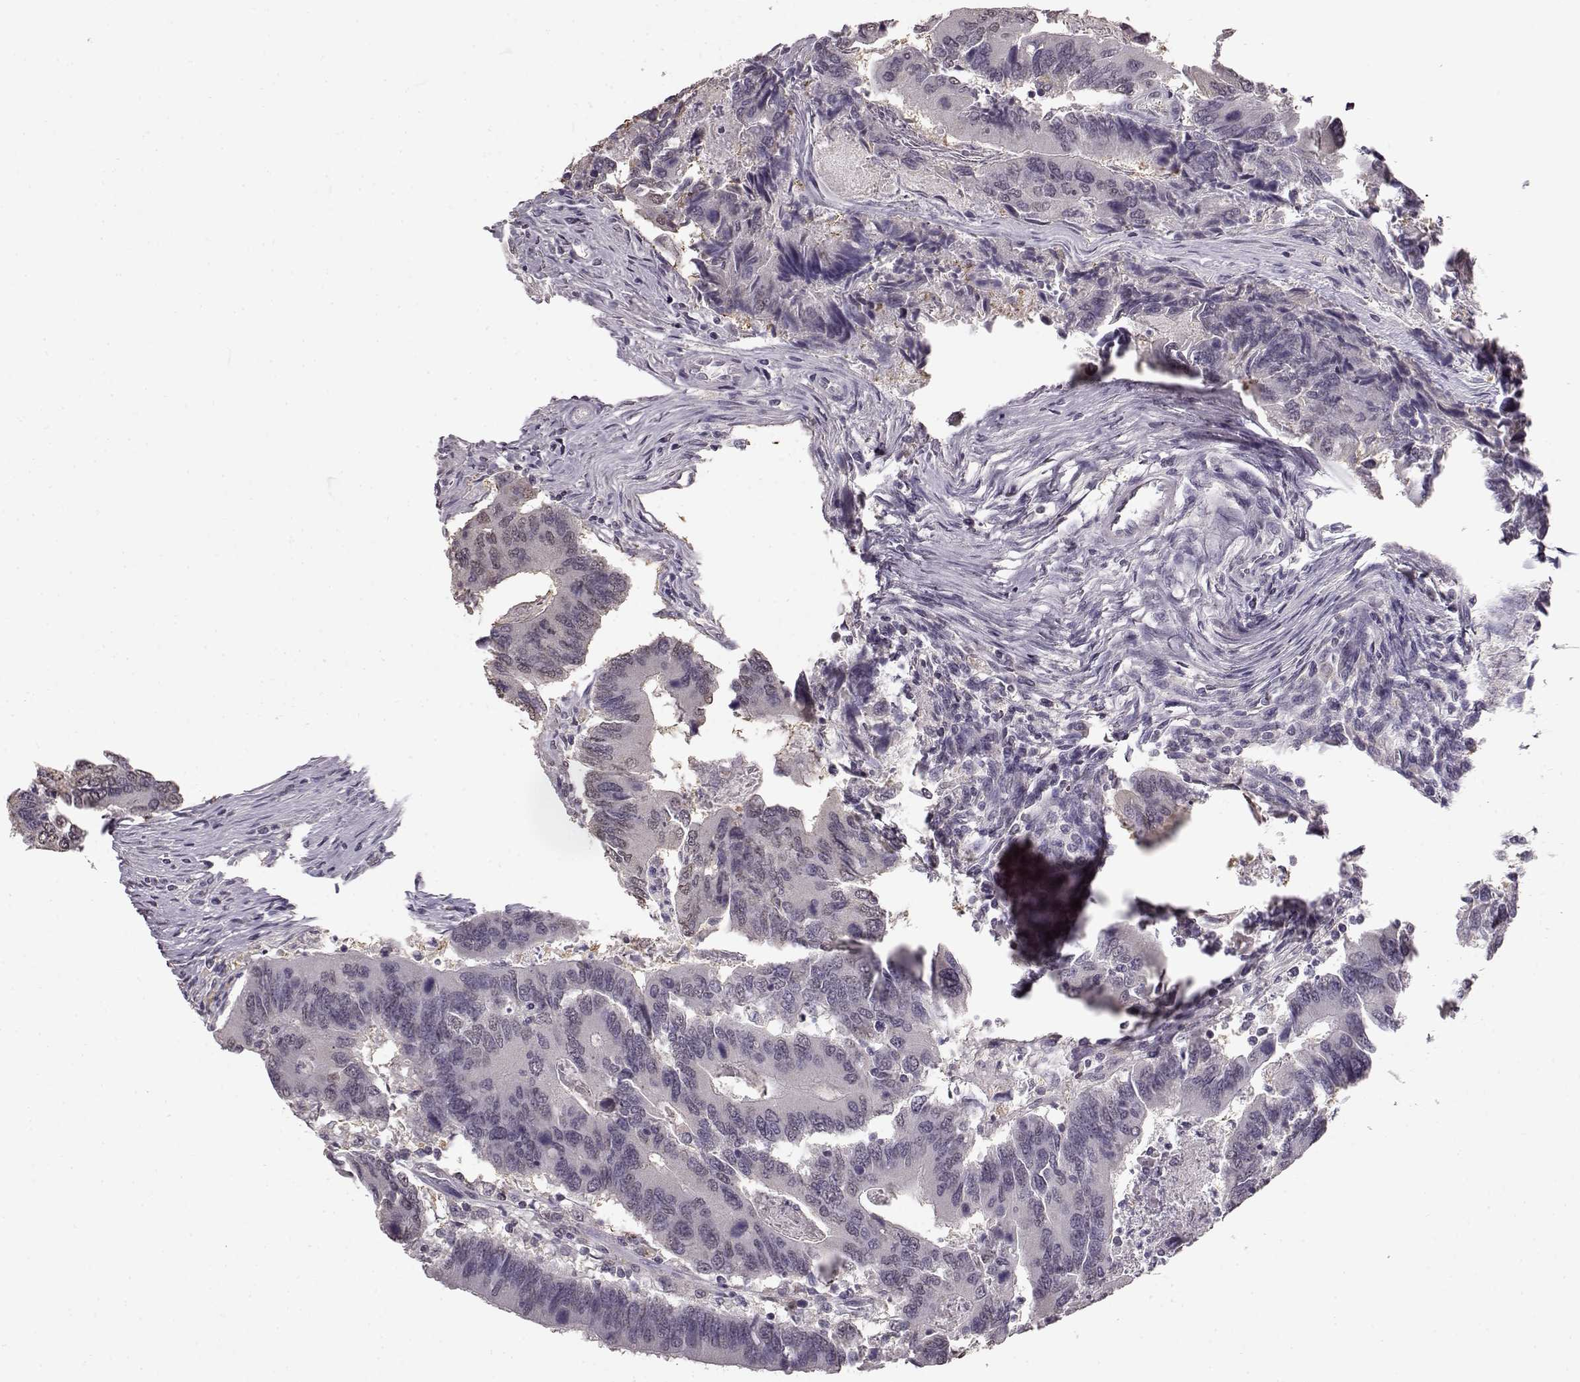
{"staining": {"intensity": "negative", "quantity": "none", "location": "none"}, "tissue": "colorectal cancer", "cell_type": "Tumor cells", "image_type": "cancer", "snomed": [{"axis": "morphology", "description": "Adenocarcinoma, NOS"}, {"axis": "topography", "description": "Colon"}], "caption": "Immunohistochemistry histopathology image of colorectal cancer (adenocarcinoma) stained for a protein (brown), which shows no staining in tumor cells. (Stains: DAB (3,3'-diaminobenzidine) immunohistochemistry with hematoxylin counter stain, Microscopy: brightfield microscopy at high magnification).", "gene": "RP1L1", "patient": {"sex": "female", "age": 67}}